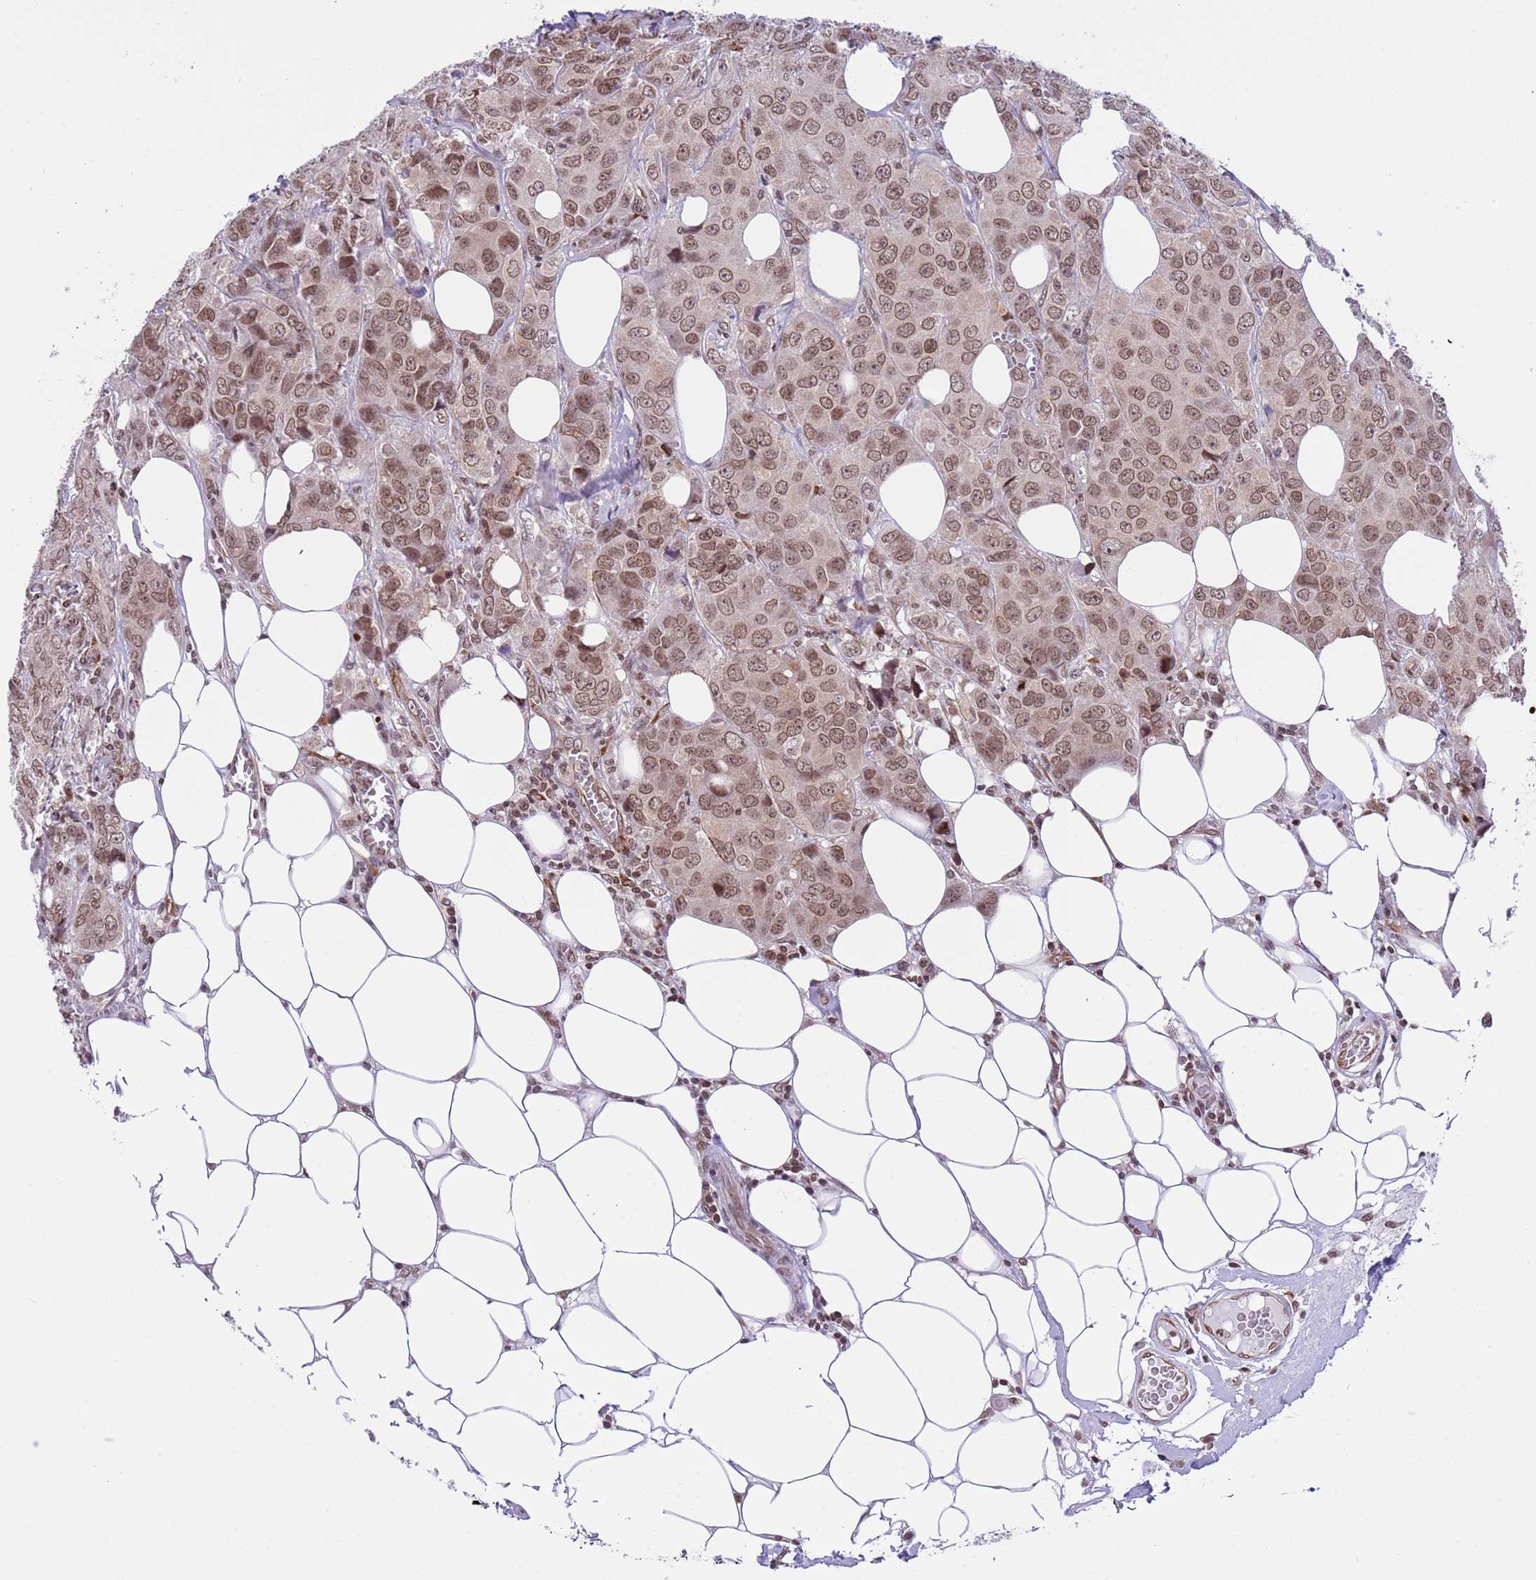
{"staining": {"intensity": "moderate", "quantity": ">75%", "location": "nuclear"}, "tissue": "breast cancer", "cell_type": "Tumor cells", "image_type": "cancer", "snomed": [{"axis": "morphology", "description": "Duct carcinoma"}, {"axis": "topography", "description": "Breast"}], "caption": "Protein staining of breast infiltrating ductal carcinoma tissue displays moderate nuclear staining in approximately >75% of tumor cells.", "gene": "NRIP1", "patient": {"sex": "female", "age": 43}}